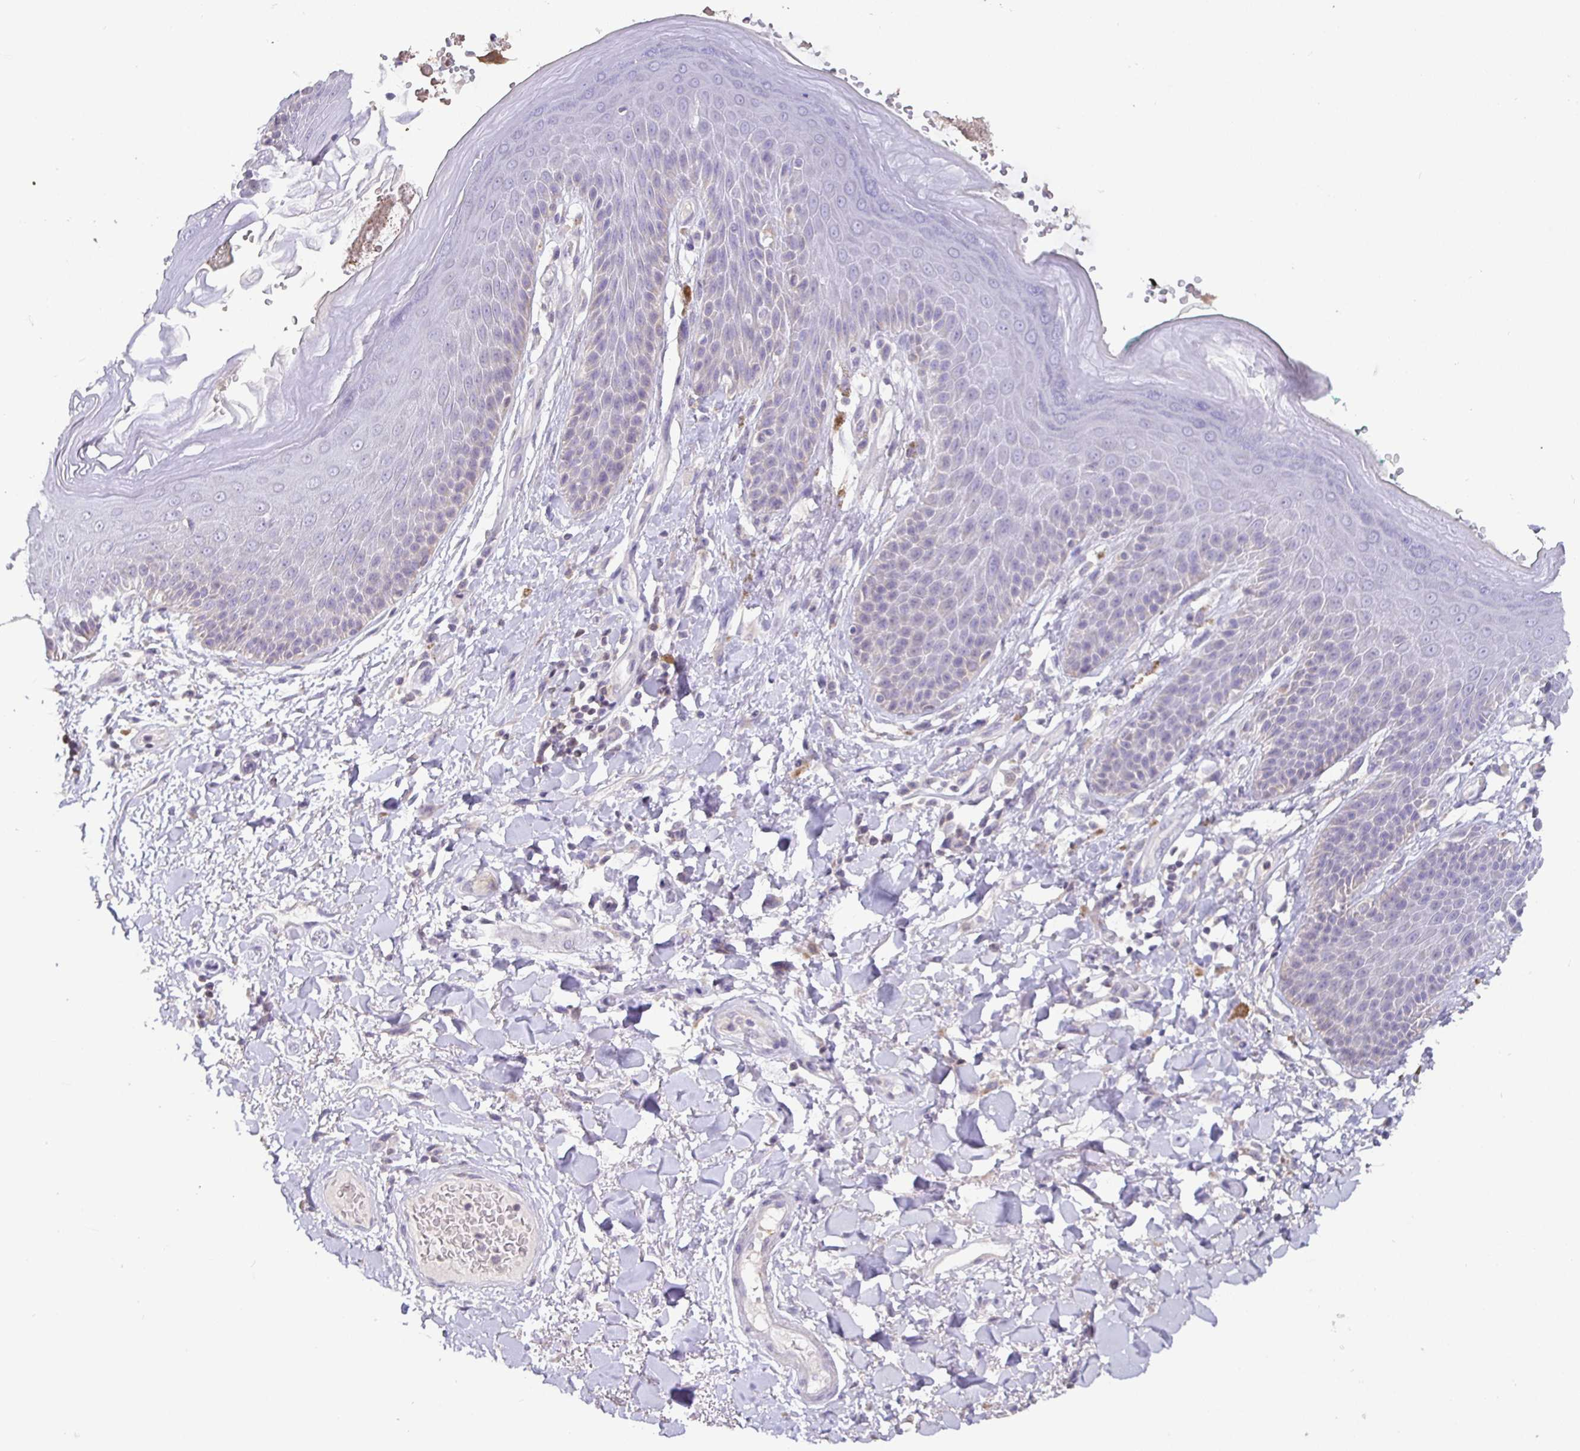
{"staining": {"intensity": "negative", "quantity": "none", "location": "none"}, "tissue": "skin", "cell_type": "Epidermal cells", "image_type": "normal", "snomed": [{"axis": "morphology", "description": "Normal tissue, NOS"}, {"axis": "topography", "description": "Anal"}, {"axis": "topography", "description": "Peripheral nerve tissue"}], "caption": "IHC of normal skin exhibits no expression in epidermal cells.", "gene": "SHISA4", "patient": {"sex": "male", "age": 51}}